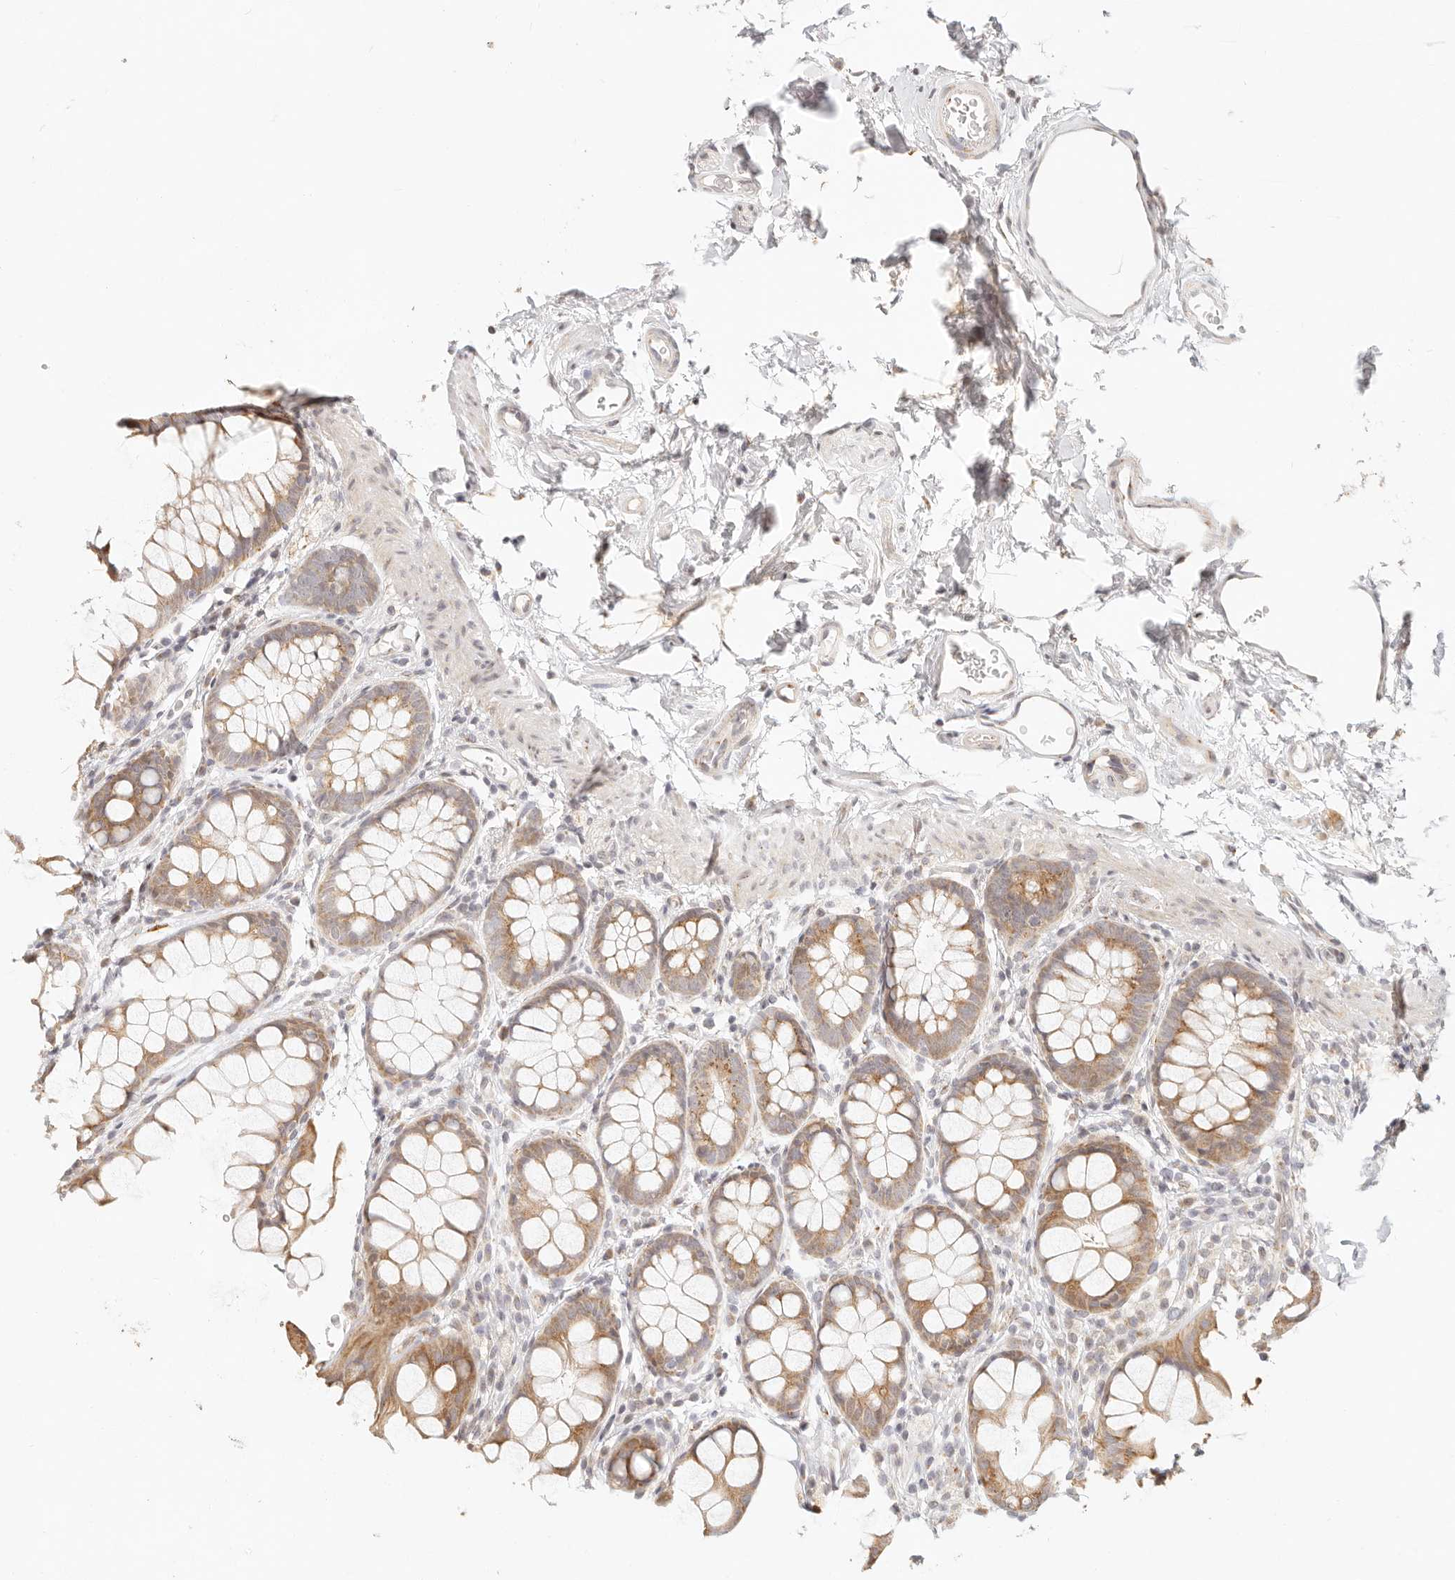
{"staining": {"intensity": "moderate", "quantity": ">75%", "location": "cytoplasmic/membranous"}, "tissue": "rectum", "cell_type": "Glandular cells", "image_type": "normal", "snomed": [{"axis": "morphology", "description": "Normal tissue, NOS"}, {"axis": "topography", "description": "Rectum"}], "caption": "Human rectum stained with a protein marker reveals moderate staining in glandular cells.", "gene": "FAM20B", "patient": {"sex": "female", "age": 65}}